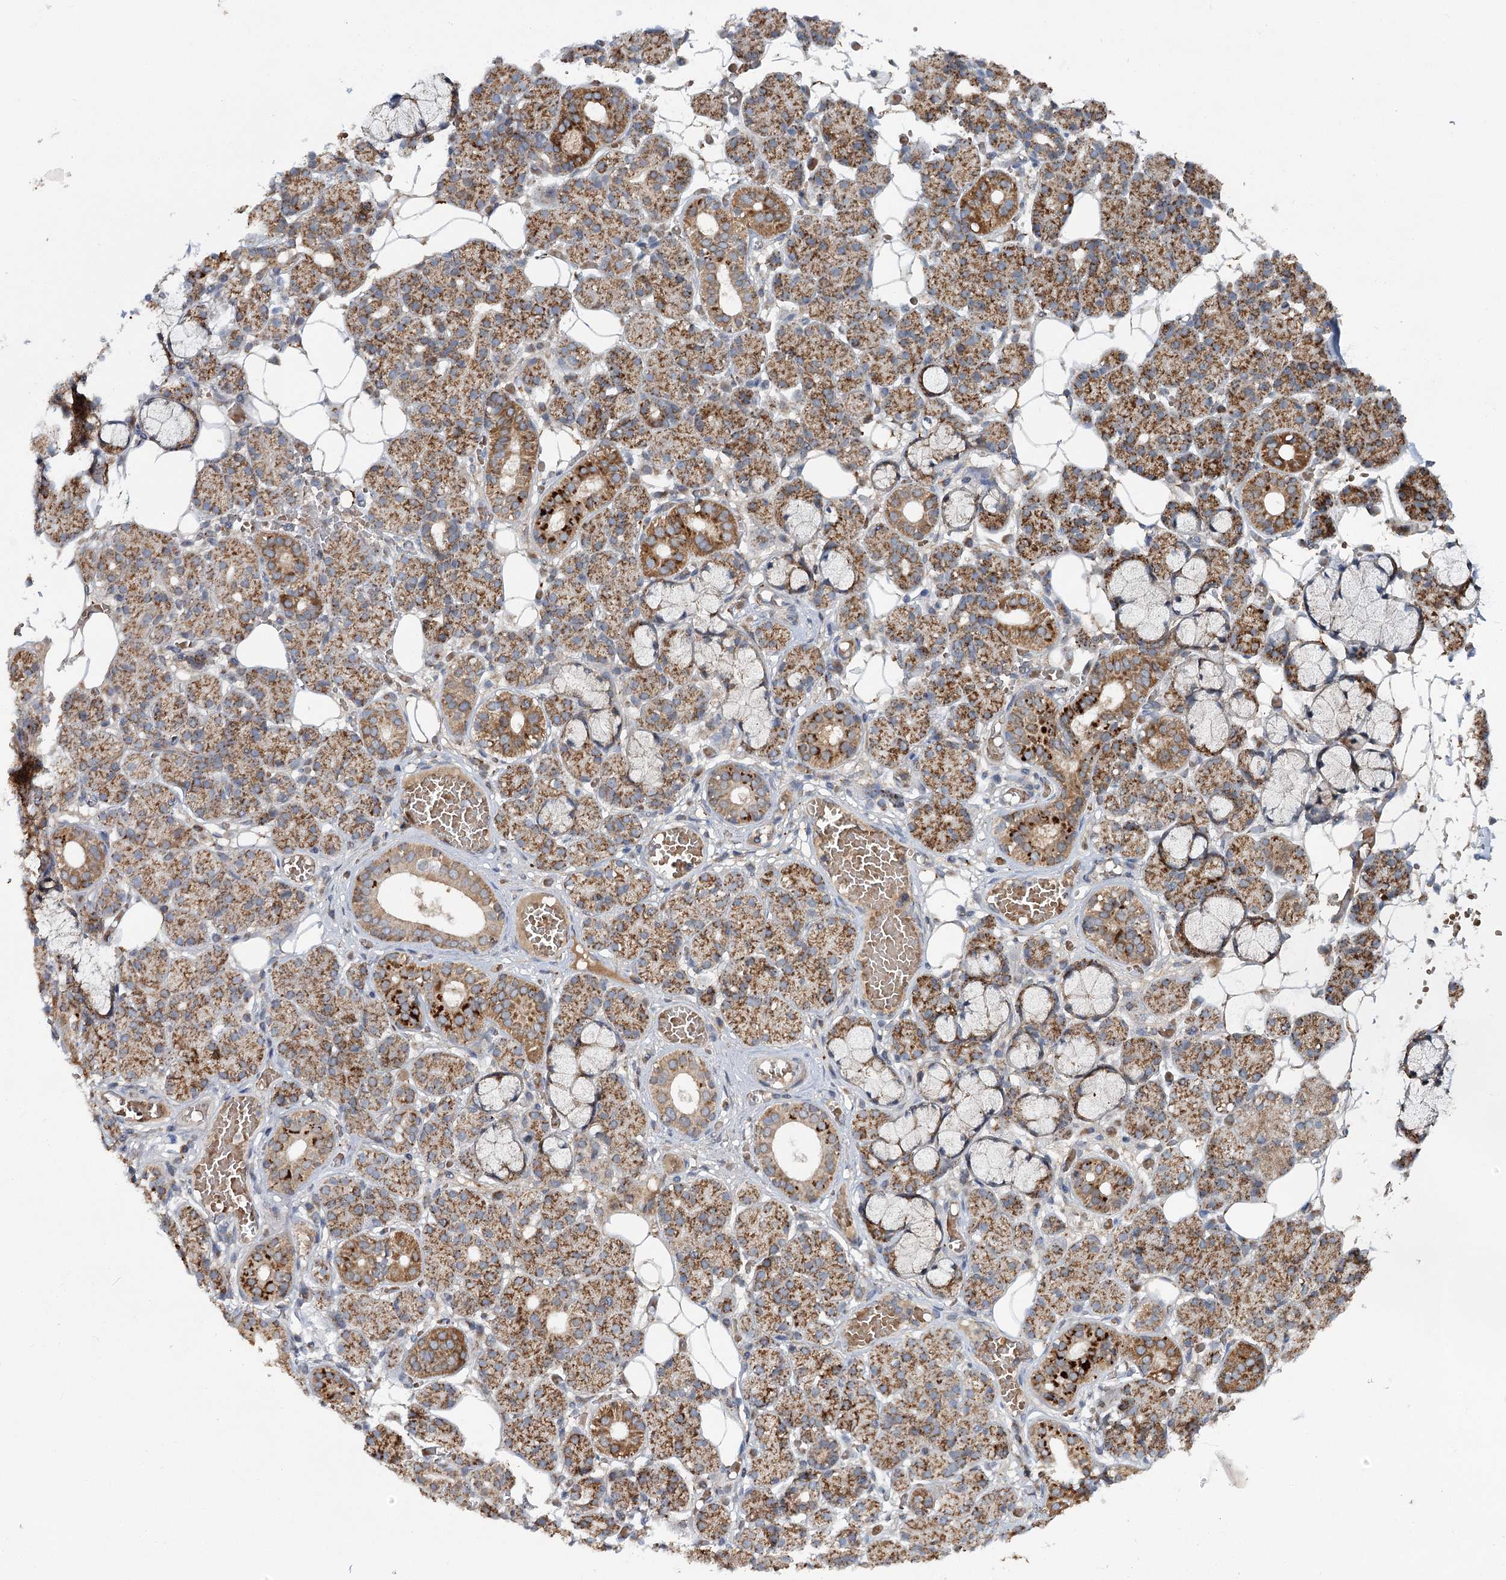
{"staining": {"intensity": "moderate", "quantity": "25%-75%", "location": "cytoplasmic/membranous"}, "tissue": "salivary gland", "cell_type": "Glandular cells", "image_type": "normal", "snomed": [{"axis": "morphology", "description": "Normal tissue, NOS"}, {"axis": "topography", "description": "Salivary gland"}], "caption": "Glandular cells demonstrate medium levels of moderate cytoplasmic/membranous positivity in about 25%-75% of cells in normal human salivary gland.", "gene": "PYROXD2", "patient": {"sex": "male", "age": 63}}